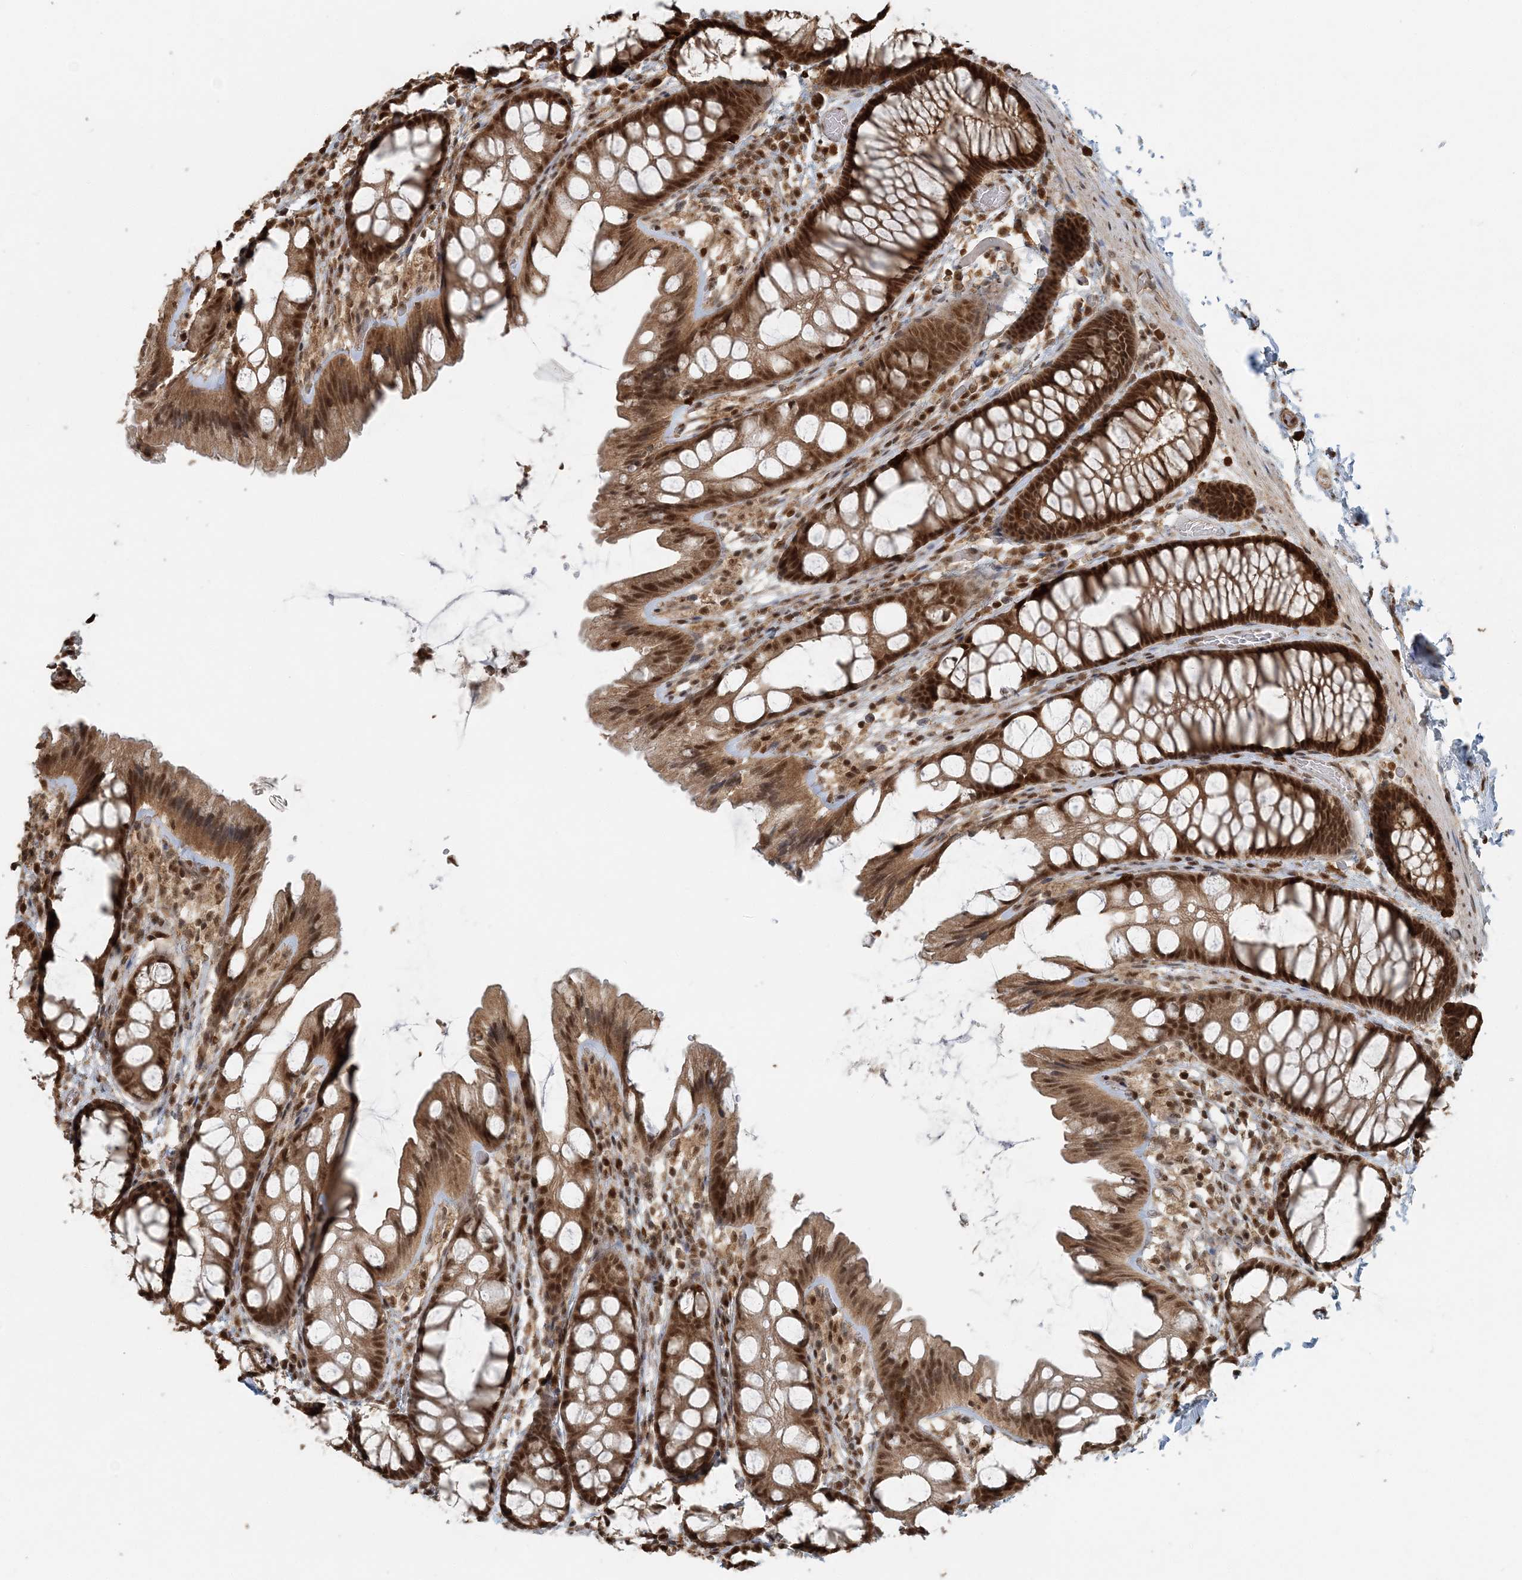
{"staining": {"intensity": "moderate", "quantity": ">75%", "location": "cytoplasmic/membranous,nuclear"}, "tissue": "colon", "cell_type": "Endothelial cells", "image_type": "normal", "snomed": [{"axis": "morphology", "description": "Normal tissue, NOS"}, {"axis": "topography", "description": "Colon"}], "caption": "Protein staining of benign colon demonstrates moderate cytoplasmic/membranous,nuclear positivity in about >75% of endothelial cells. The staining is performed using DAB (3,3'-diaminobenzidine) brown chromogen to label protein expression. The nuclei are counter-stained blue using hematoxylin.", "gene": "ARHGAP35", "patient": {"sex": "male", "age": 47}}